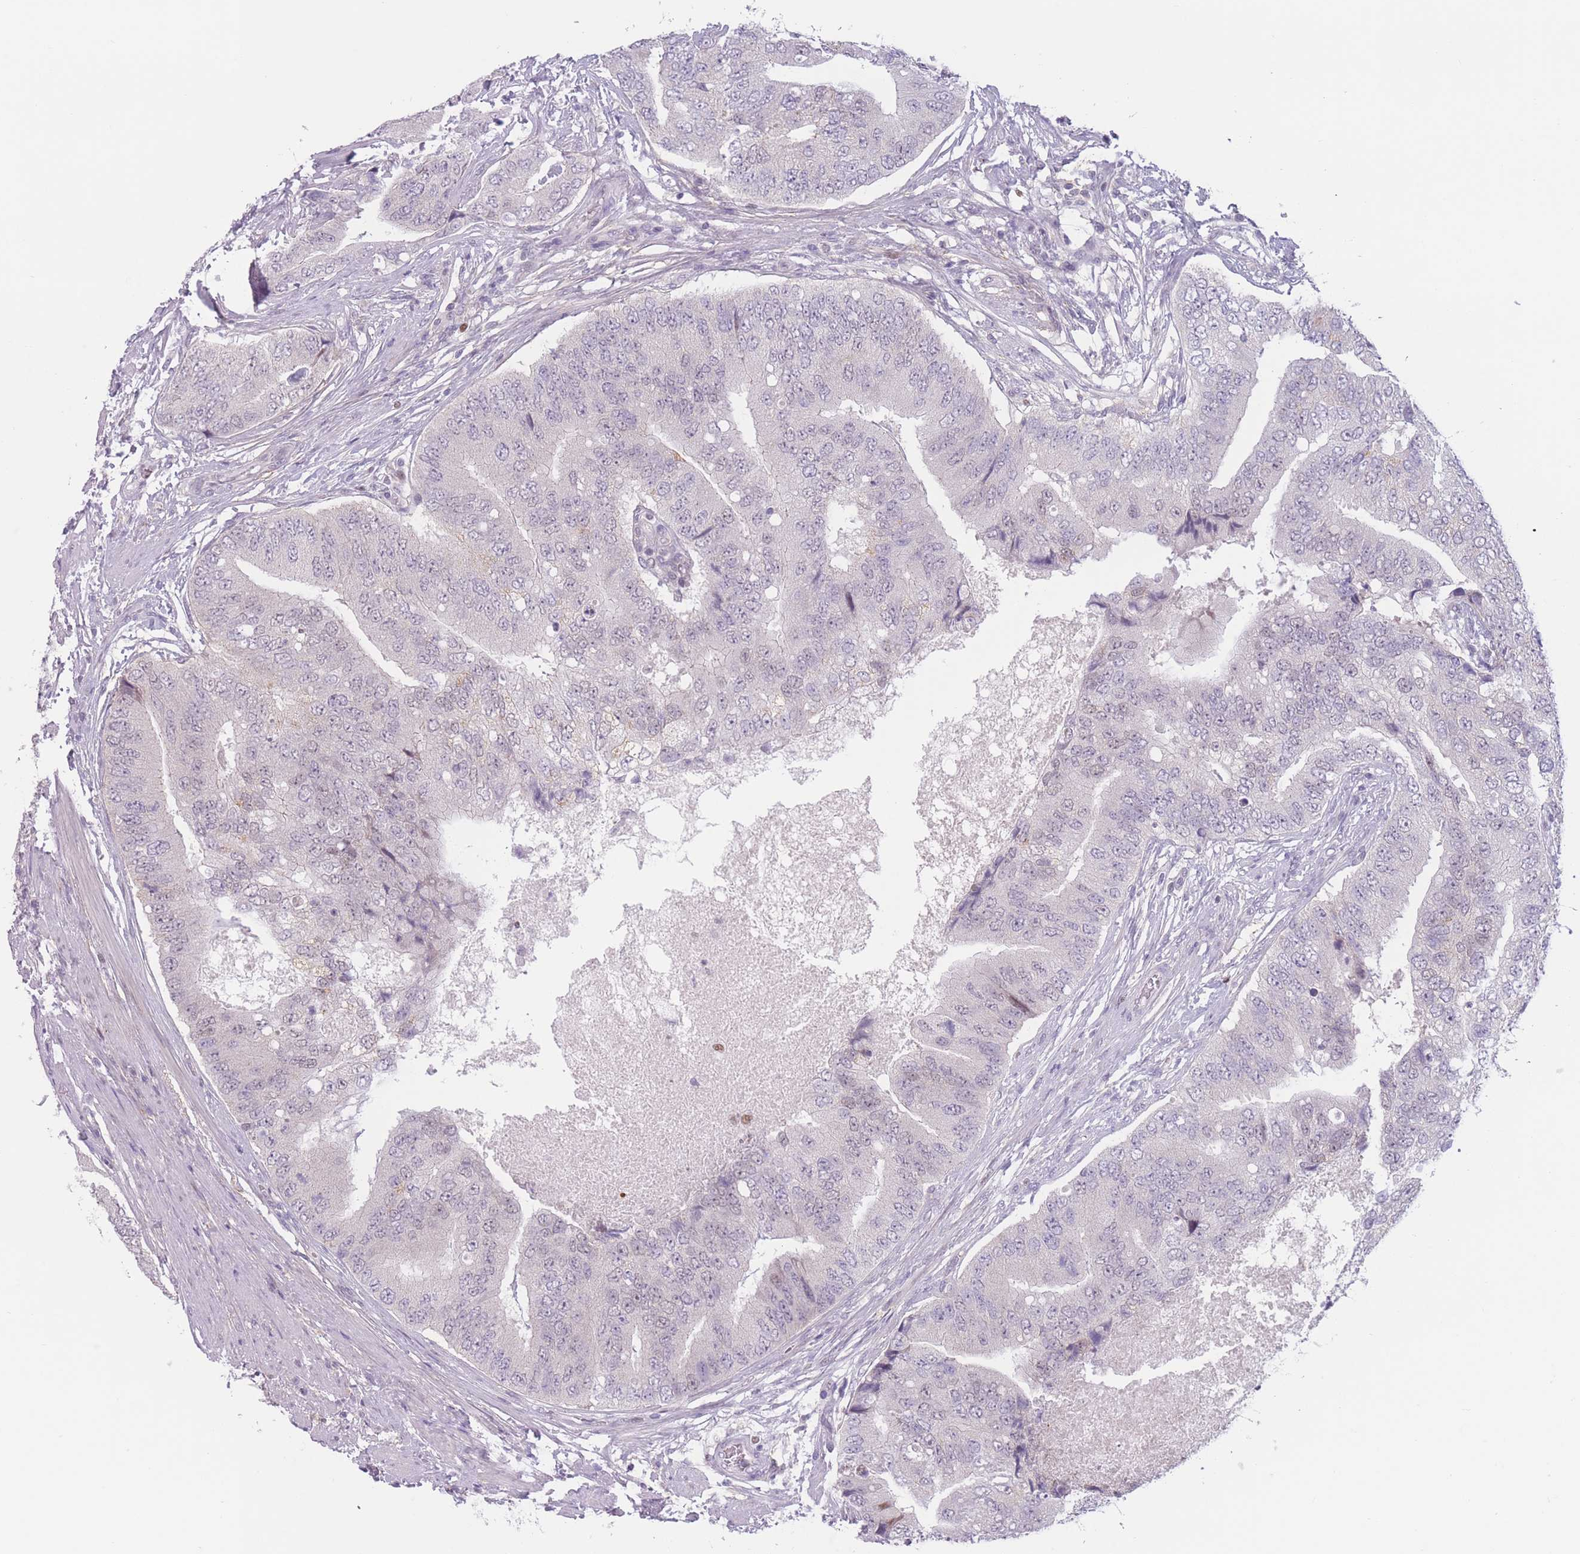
{"staining": {"intensity": "weak", "quantity": "<25%", "location": "nuclear"}, "tissue": "prostate cancer", "cell_type": "Tumor cells", "image_type": "cancer", "snomed": [{"axis": "morphology", "description": "Adenocarcinoma, High grade"}, {"axis": "topography", "description": "Prostate"}], "caption": "Immunohistochemical staining of human prostate cancer demonstrates no significant expression in tumor cells.", "gene": "ZNF439", "patient": {"sex": "male", "age": 70}}